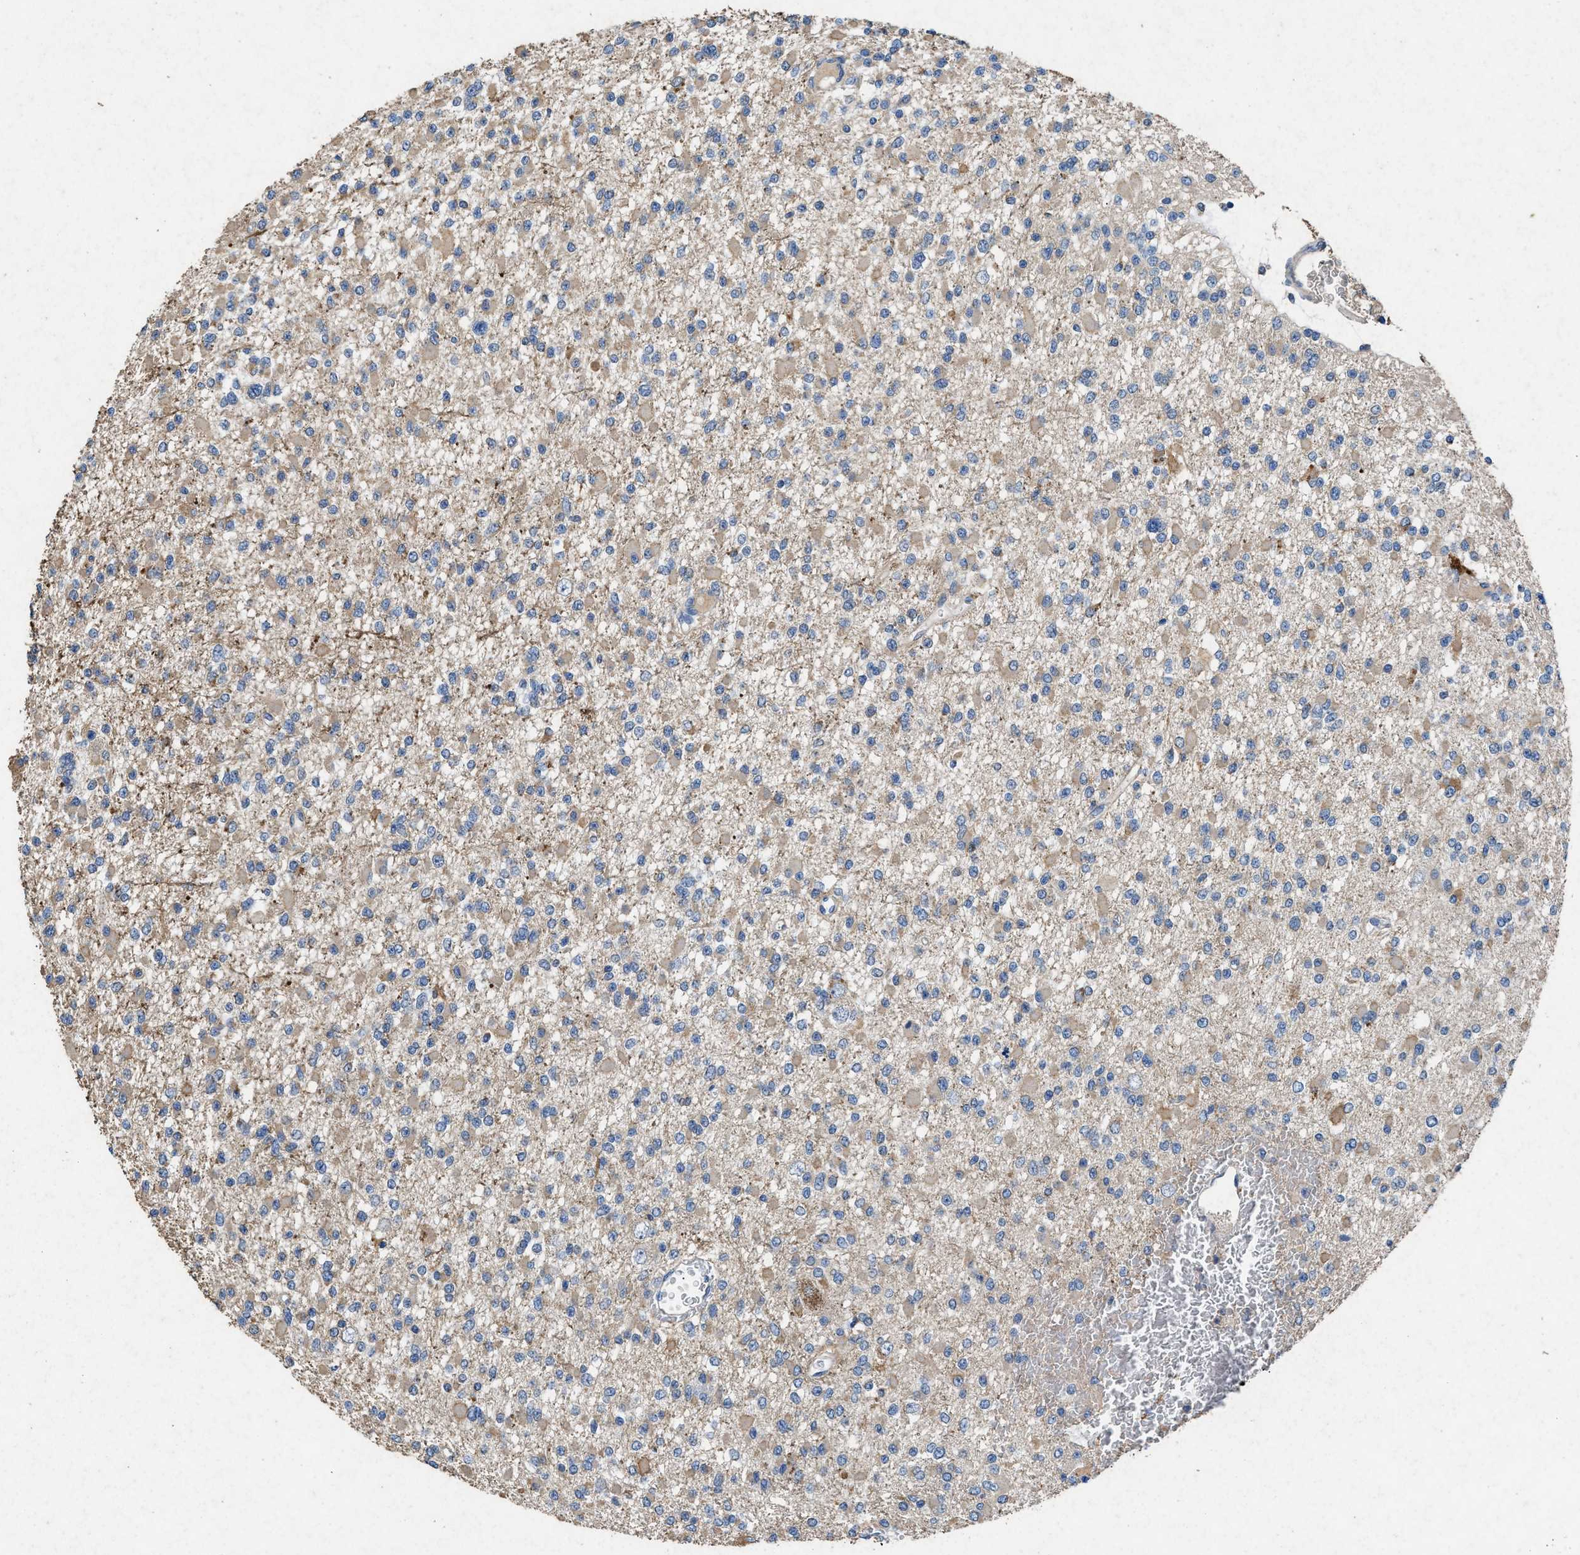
{"staining": {"intensity": "weak", "quantity": "25%-75%", "location": "cytoplasmic/membranous"}, "tissue": "glioma", "cell_type": "Tumor cells", "image_type": "cancer", "snomed": [{"axis": "morphology", "description": "Glioma, malignant, Low grade"}, {"axis": "topography", "description": "Brain"}], "caption": "An image of human low-grade glioma (malignant) stained for a protein shows weak cytoplasmic/membranous brown staining in tumor cells. Using DAB (brown) and hematoxylin (blue) stains, captured at high magnification using brightfield microscopy.", "gene": "CDK15", "patient": {"sex": "female", "age": 22}}